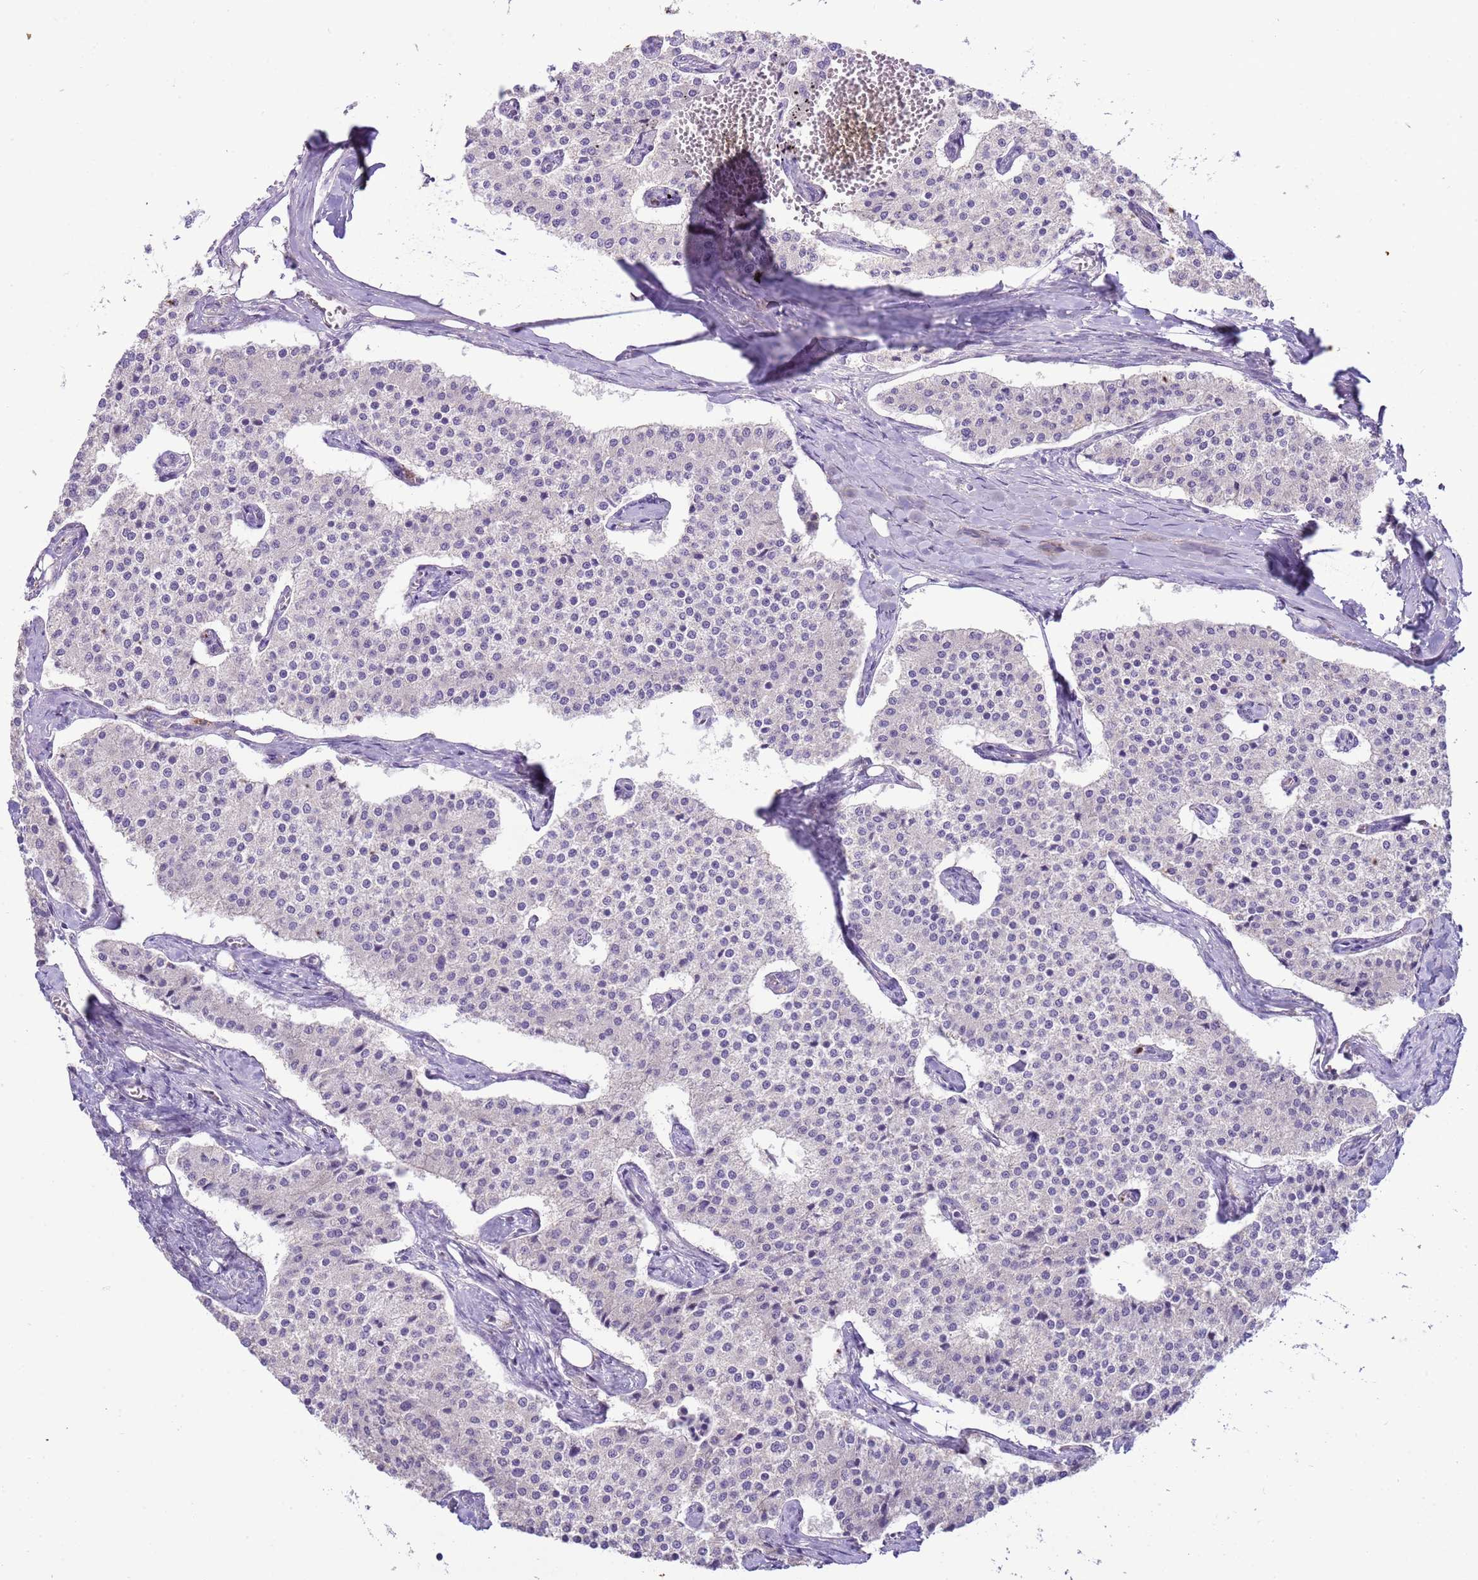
{"staining": {"intensity": "negative", "quantity": "none", "location": "none"}, "tissue": "carcinoid", "cell_type": "Tumor cells", "image_type": "cancer", "snomed": [{"axis": "morphology", "description": "Carcinoid, malignant, NOS"}, {"axis": "topography", "description": "Colon"}], "caption": "Immunohistochemical staining of human carcinoid (malignant) reveals no significant expression in tumor cells.", "gene": "IL2RG", "patient": {"sex": "female", "age": 52}}